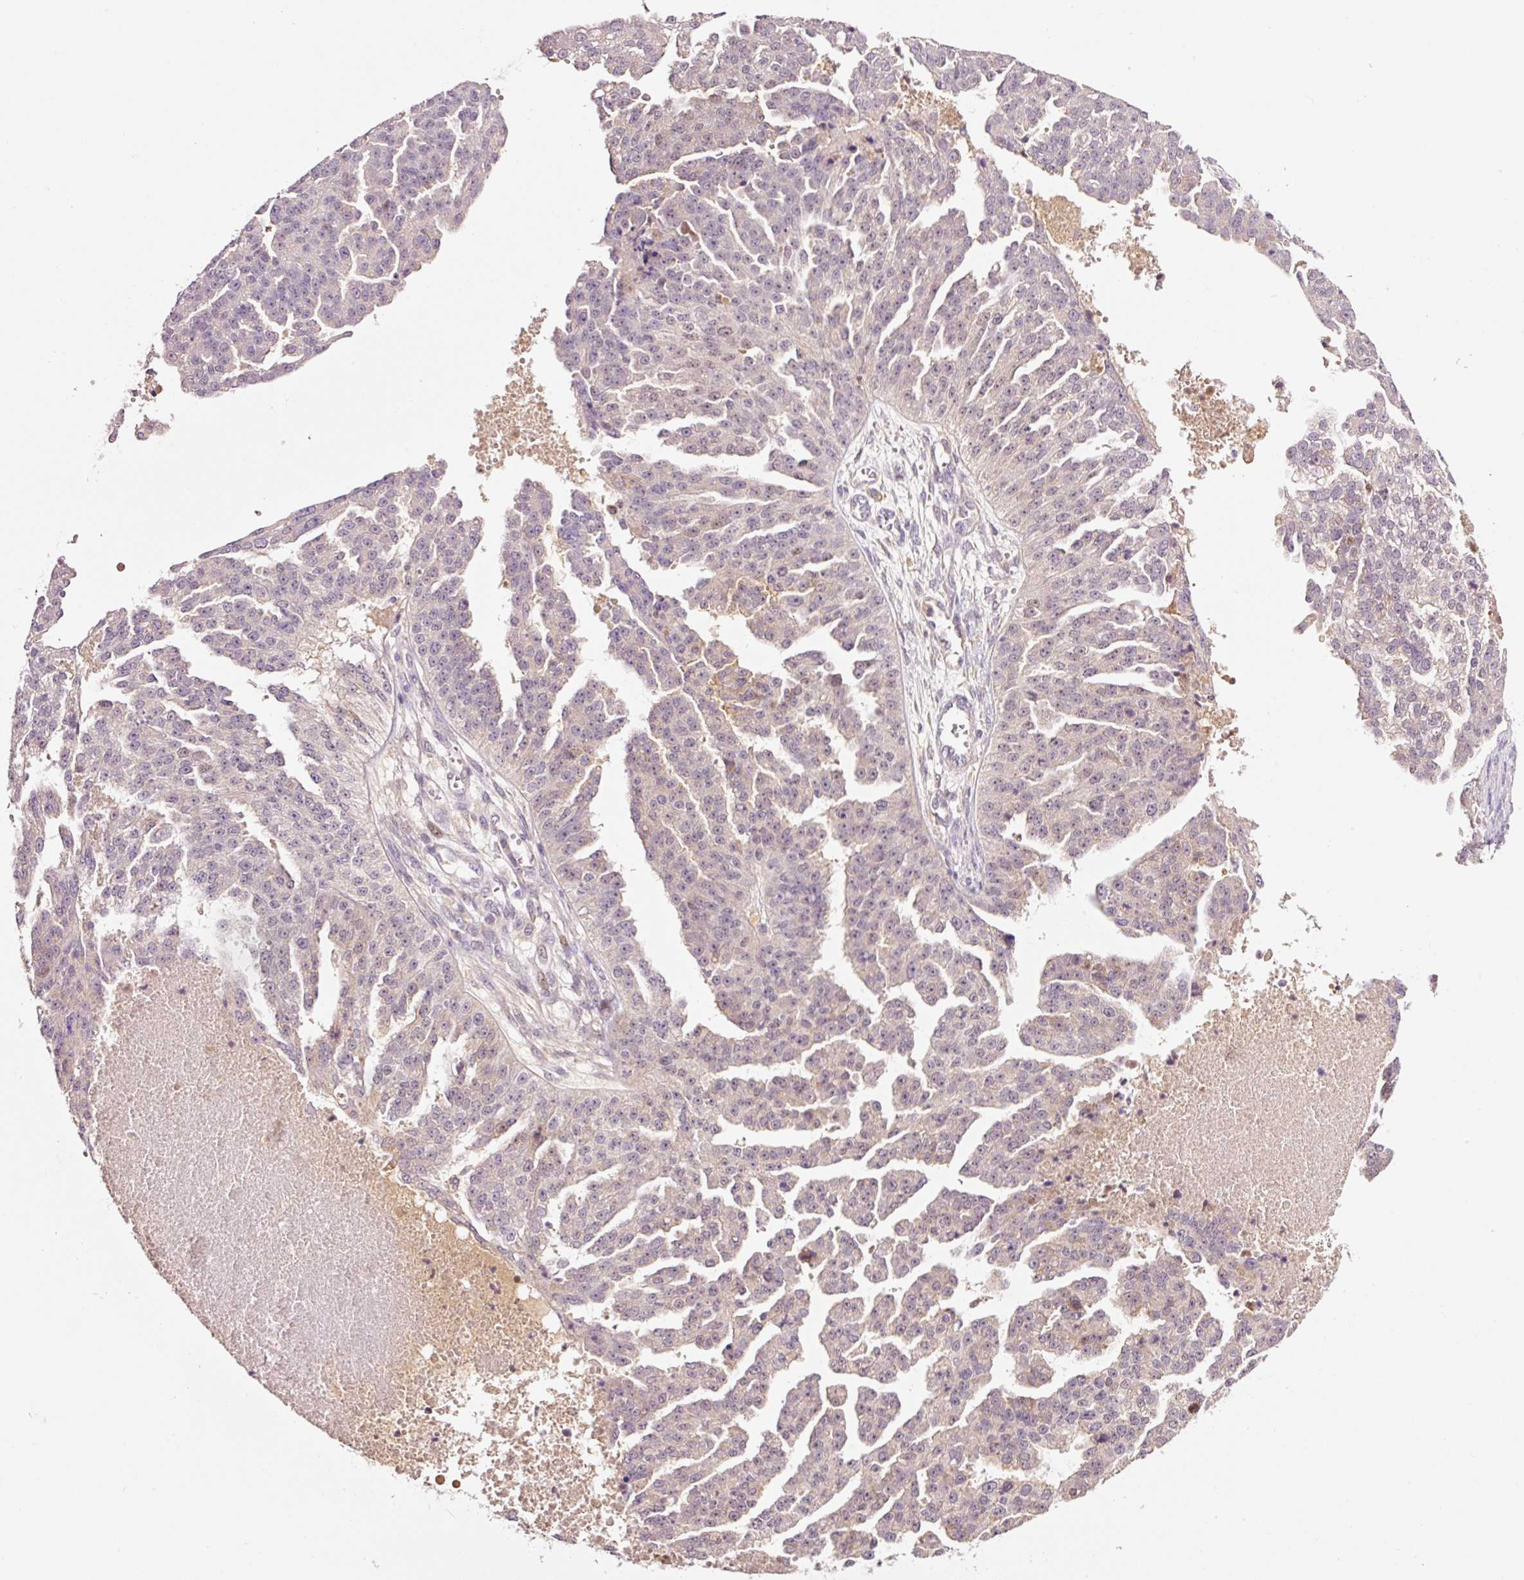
{"staining": {"intensity": "negative", "quantity": "none", "location": "none"}, "tissue": "ovarian cancer", "cell_type": "Tumor cells", "image_type": "cancer", "snomed": [{"axis": "morphology", "description": "Cystadenocarcinoma, serous, NOS"}, {"axis": "topography", "description": "Ovary"}], "caption": "Tumor cells show no significant positivity in ovarian cancer (serous cystadenocarcinoma). (DAB (3,3'-diaminobenzidine) immunohistochemistry (IHC) with hematoxylin counter stain).", "gene": "DPPA4", "patient": {"sex": "female", "age": 58}}